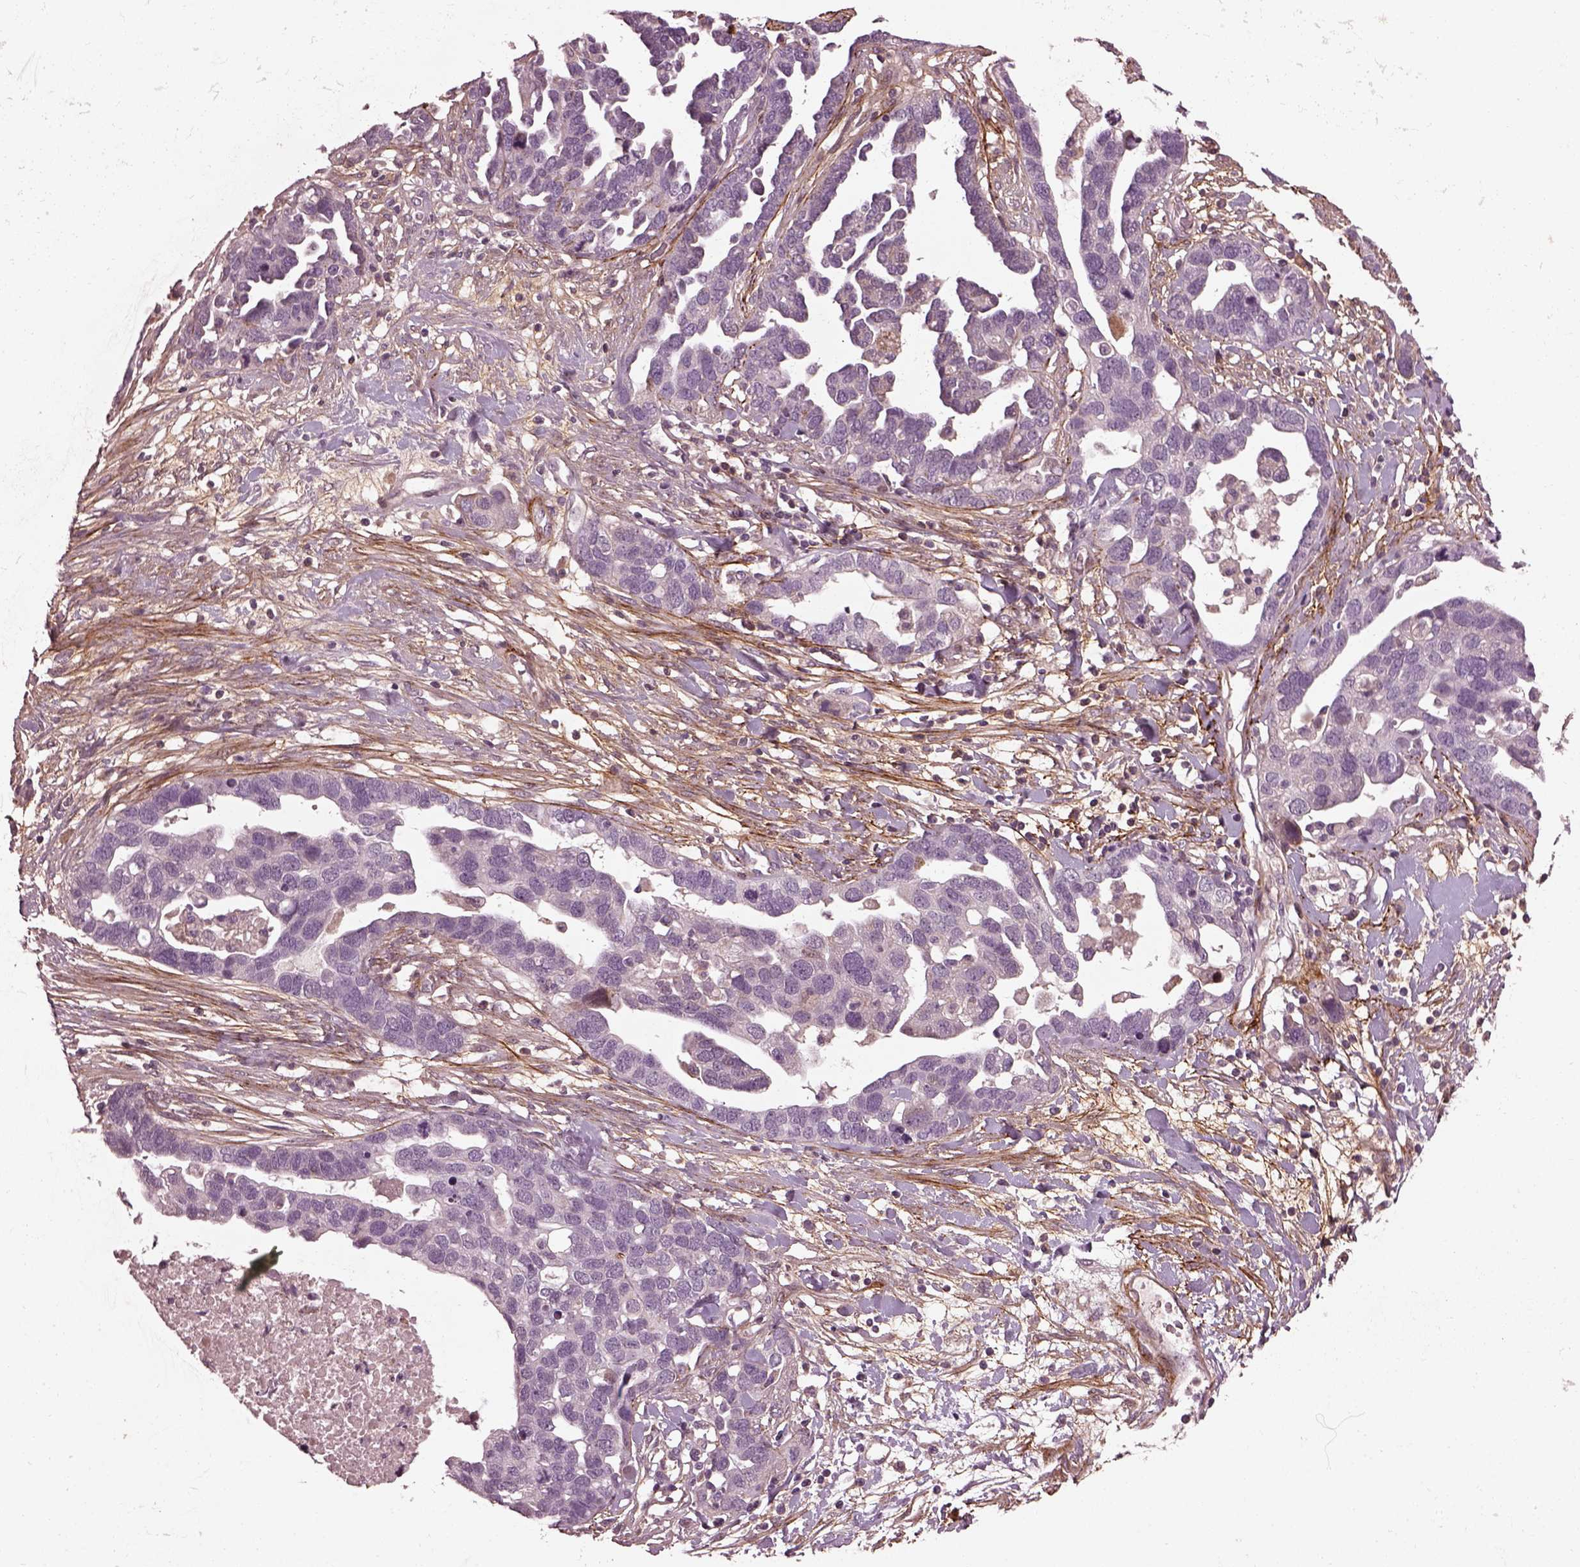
{"staining": {"intensity": "negative", "quantity": "none", "location": "none"}, "tissue": "ovarian cancer", "cell_type": "Tumor cells", "image_type": "cancer", "snomed": [{"axis": "morphology", "description": "Cystadenocarcinoma, serous, NOS"}, {"axis": "topography", "description": "Ovary"}], "caption": "DAB immunohistochemical staining of human ovarian serous cystadenocarcinoma demonstrates no significant positivity in tumor cells.", "gene": "EFEMP1", "patient": {"sex": "female", "age": 54}}